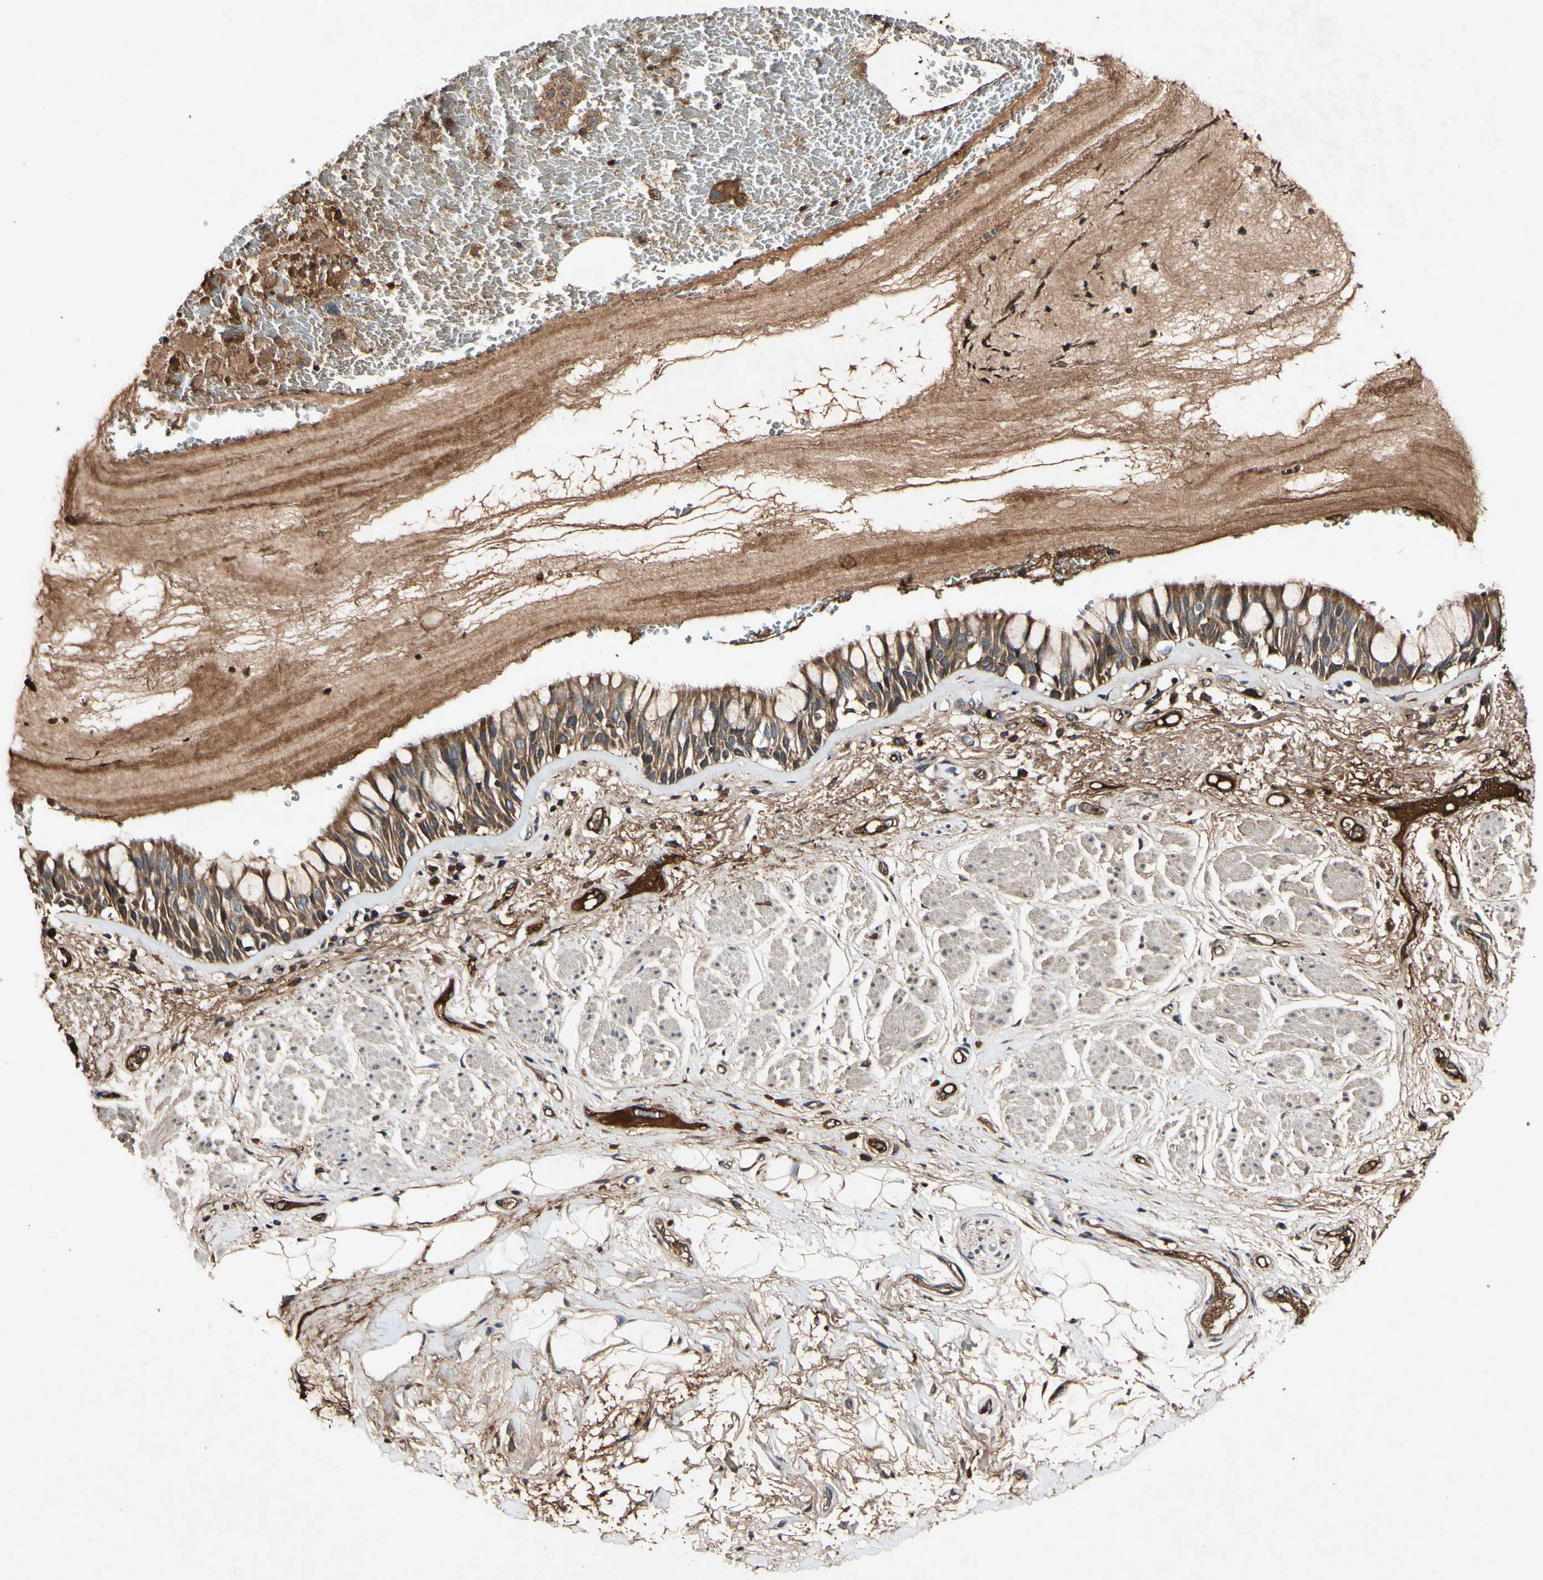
{"staining": {"intensity": "strong", "quantity": ">75%", "location": "cytoplasmic/membranous"}, "tissue": "bronchus", "cell_type": "Respiratory epithelial cells", "image_type": "normal", "snomed": [{"axis": "morphology", "description": "Normal tissue, NOS"}, {"axis": "topography", "description": "Bronchus"}], "caption": "DAB (3,3'-diaminobenzidine) immunohistochemical staining of unremarkable human bronchus reveals strong cytoplasmic/membranous protein positivity in approximately >75% of respiratory epithelial cells.", "gene": "PLAT", "patient": {"sex": "male", "age": 66}}